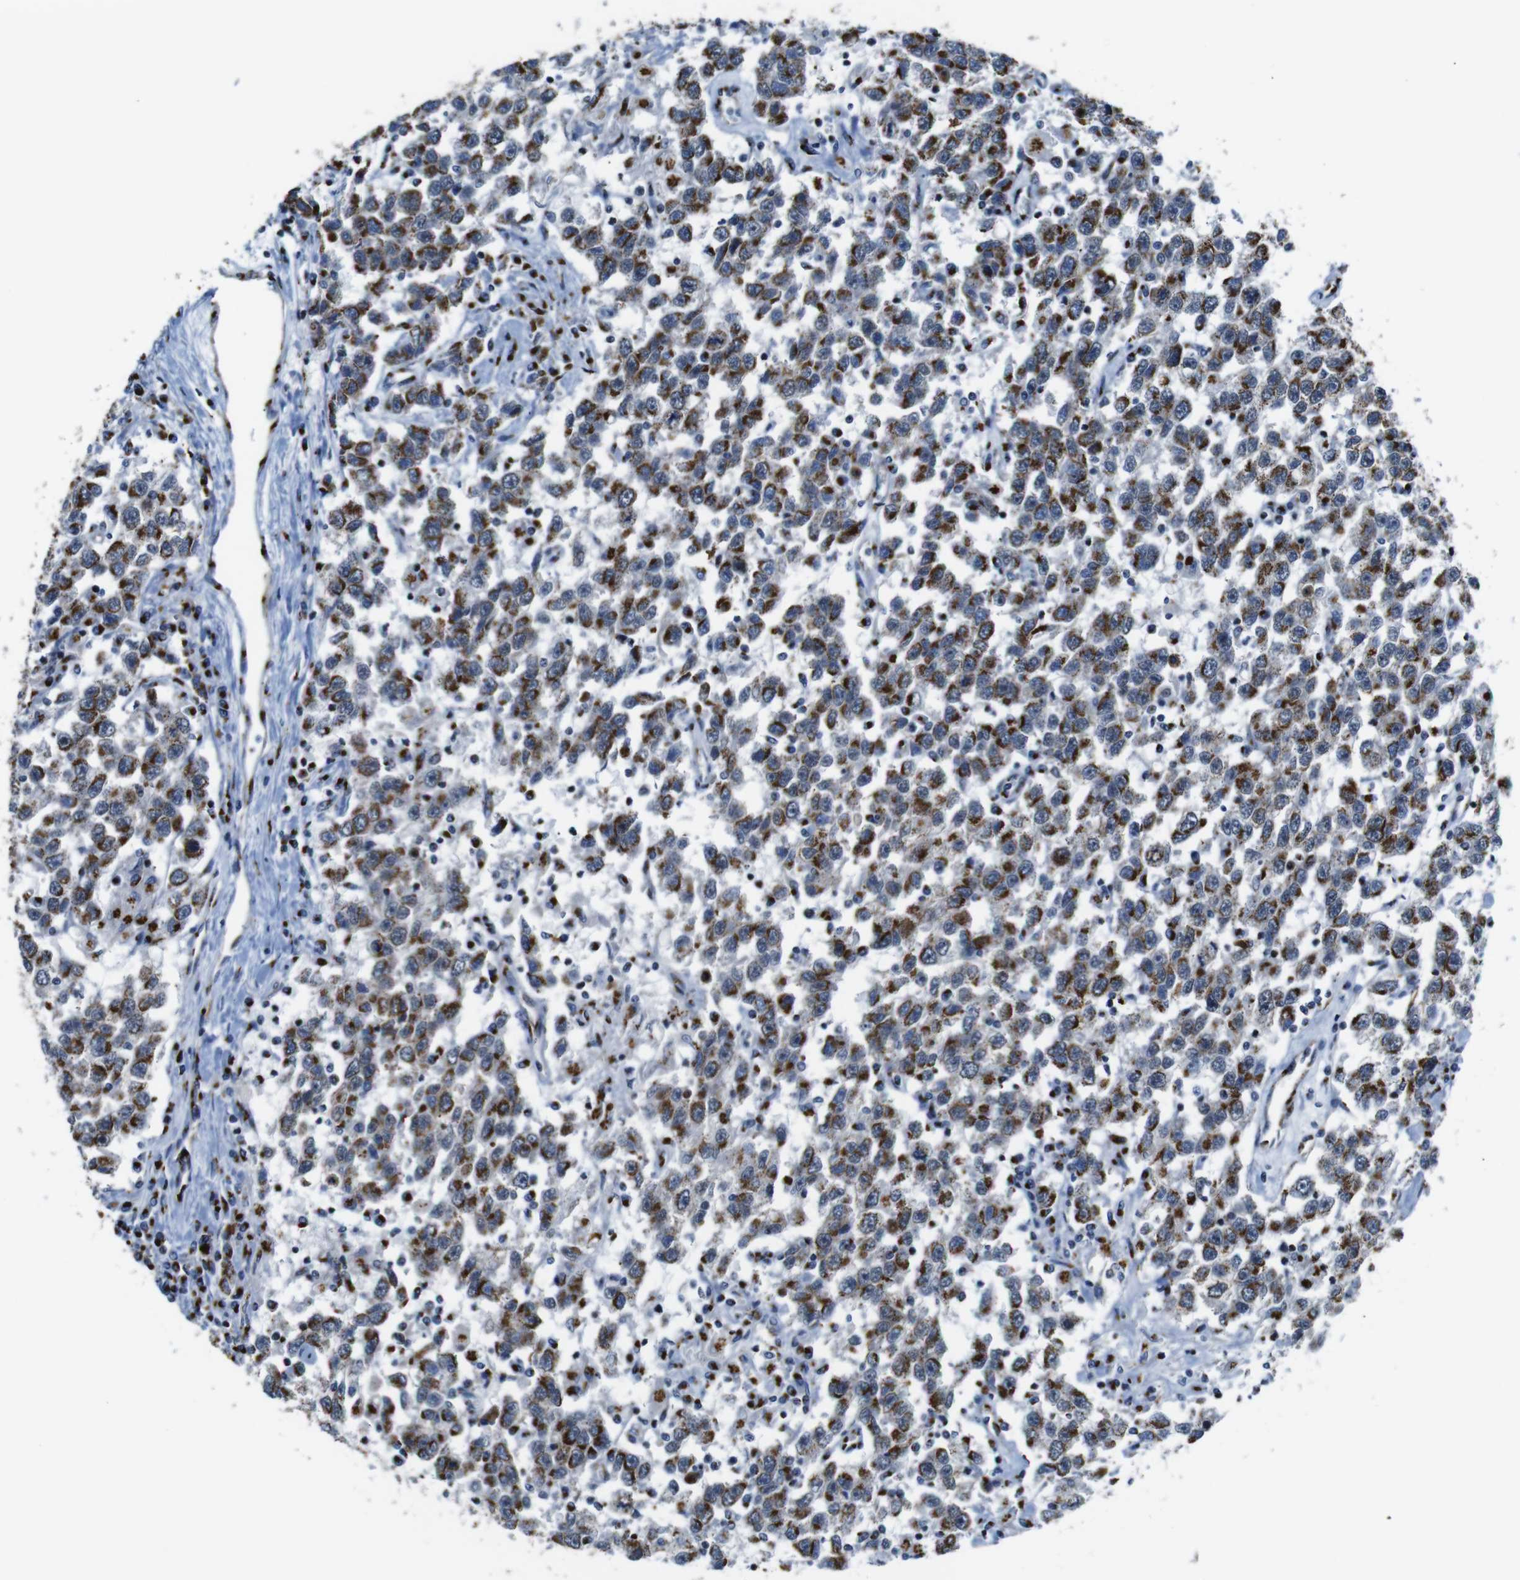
{"staining": {"intensity": "moderate", "quantity": ">75%", "location": "cytoplasmic/membranous"}, "tissue": "testis cancer", "cell_type": "Tumor cells", "image_type": "cancer", "snomed": [{"axis": "morphology", "description": "Seminoma, NOS"}, {"axis": "topography", "description": "Testis"}], "caption": "Testis cancer was stained to show a protein in brown. There is medium levels of moderate cytoplasmic/membranous expression in about >75% of tumor cells.", "gene": "TGOLN2", "patient": {"sex": "male", "age": 41}}